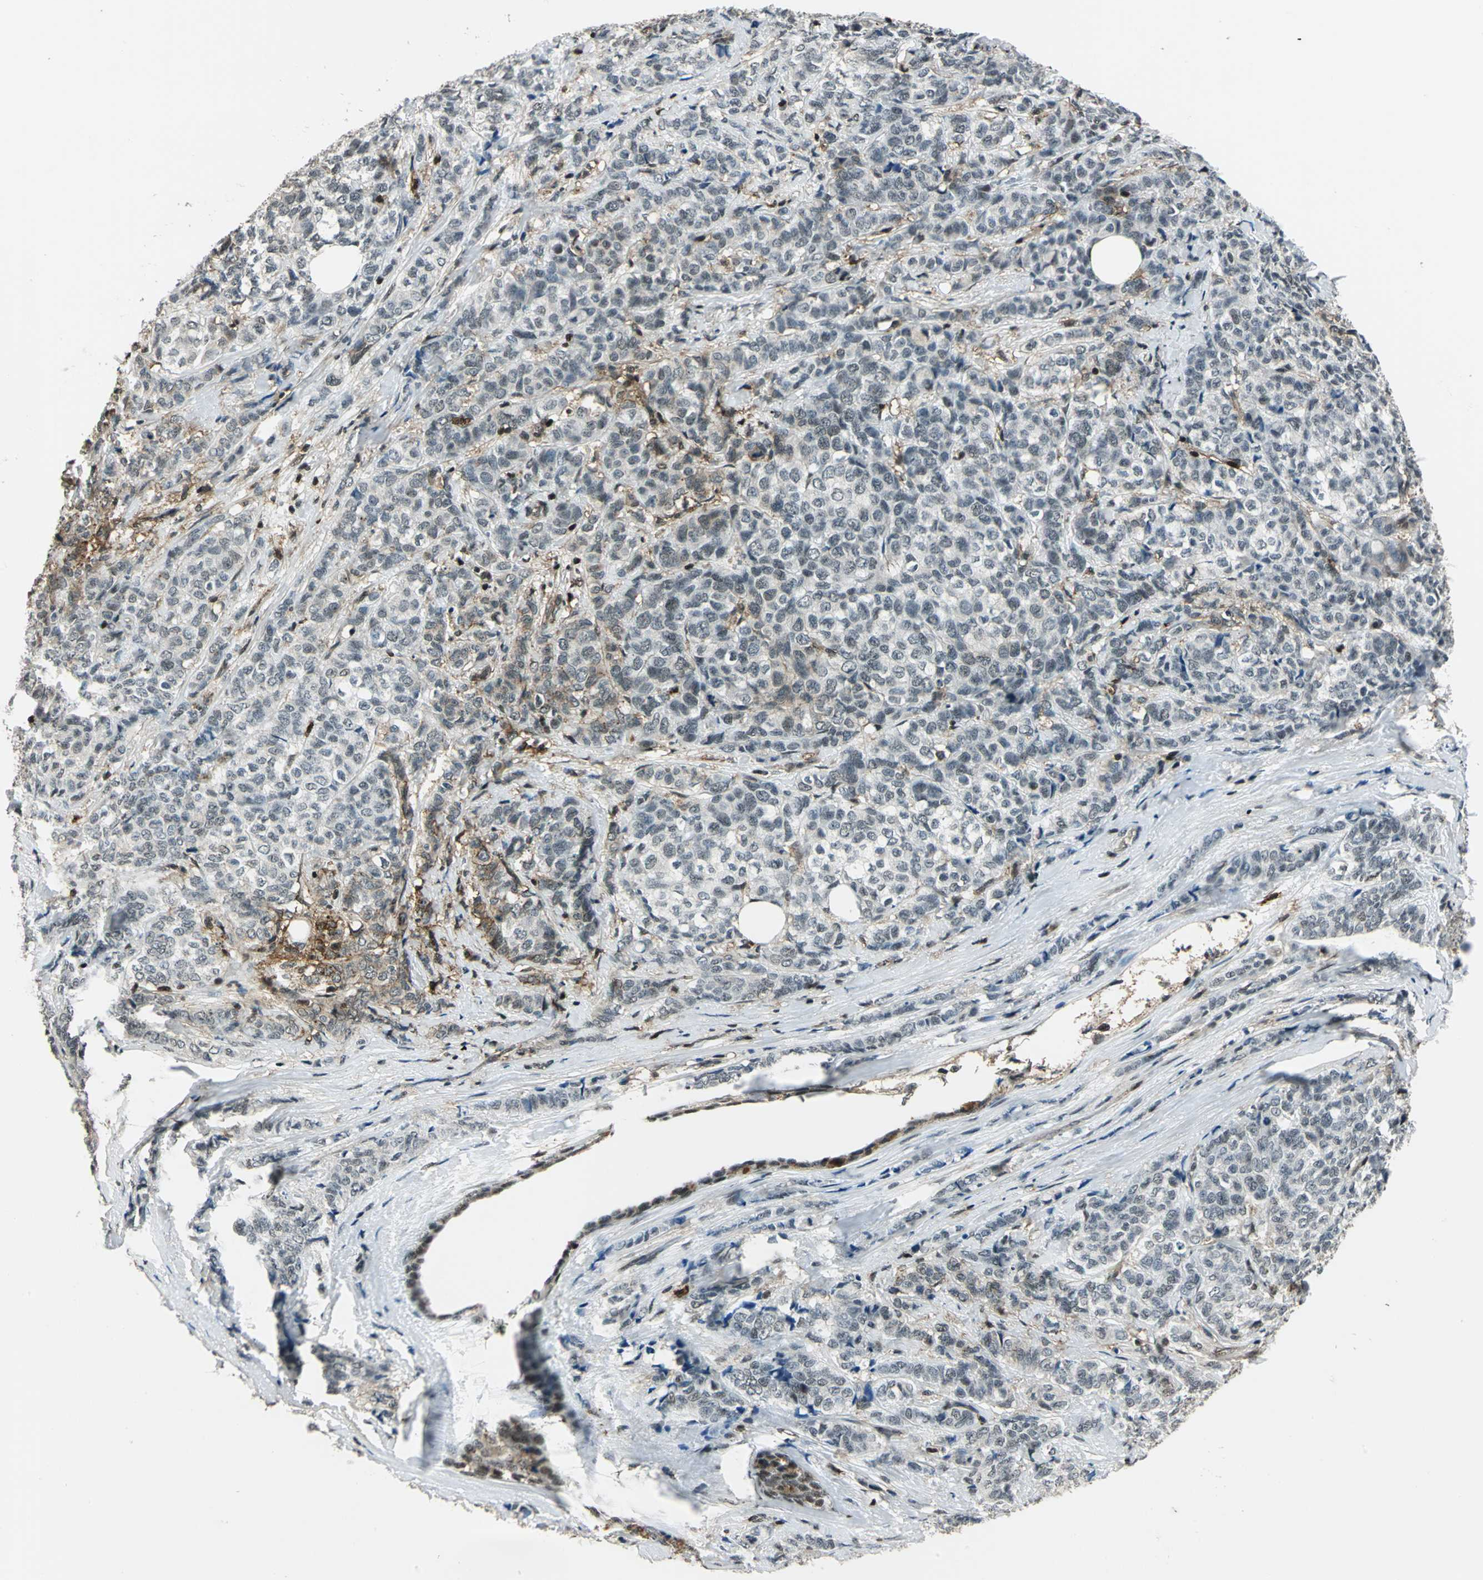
{"staining": {"intensity": "negative", "quantity": "none", "location": "none"}, "tissue": "breast cancer", "cell_type": "Tumor cells", "image_type": "cancer", "snomed": [{"axis": "morphology", "description": "Lobular carcinoma"}, {"axis": "topography", "description": "Breast"}], "caption": "Immunohistochemistry (IHC) histopathology image of breast lobular carcinoma stained for a protein (brown), which exhibits no staining in tumor cells.", "gene": "NR2C2", "patient": {"sex": "female", "age": 60}}